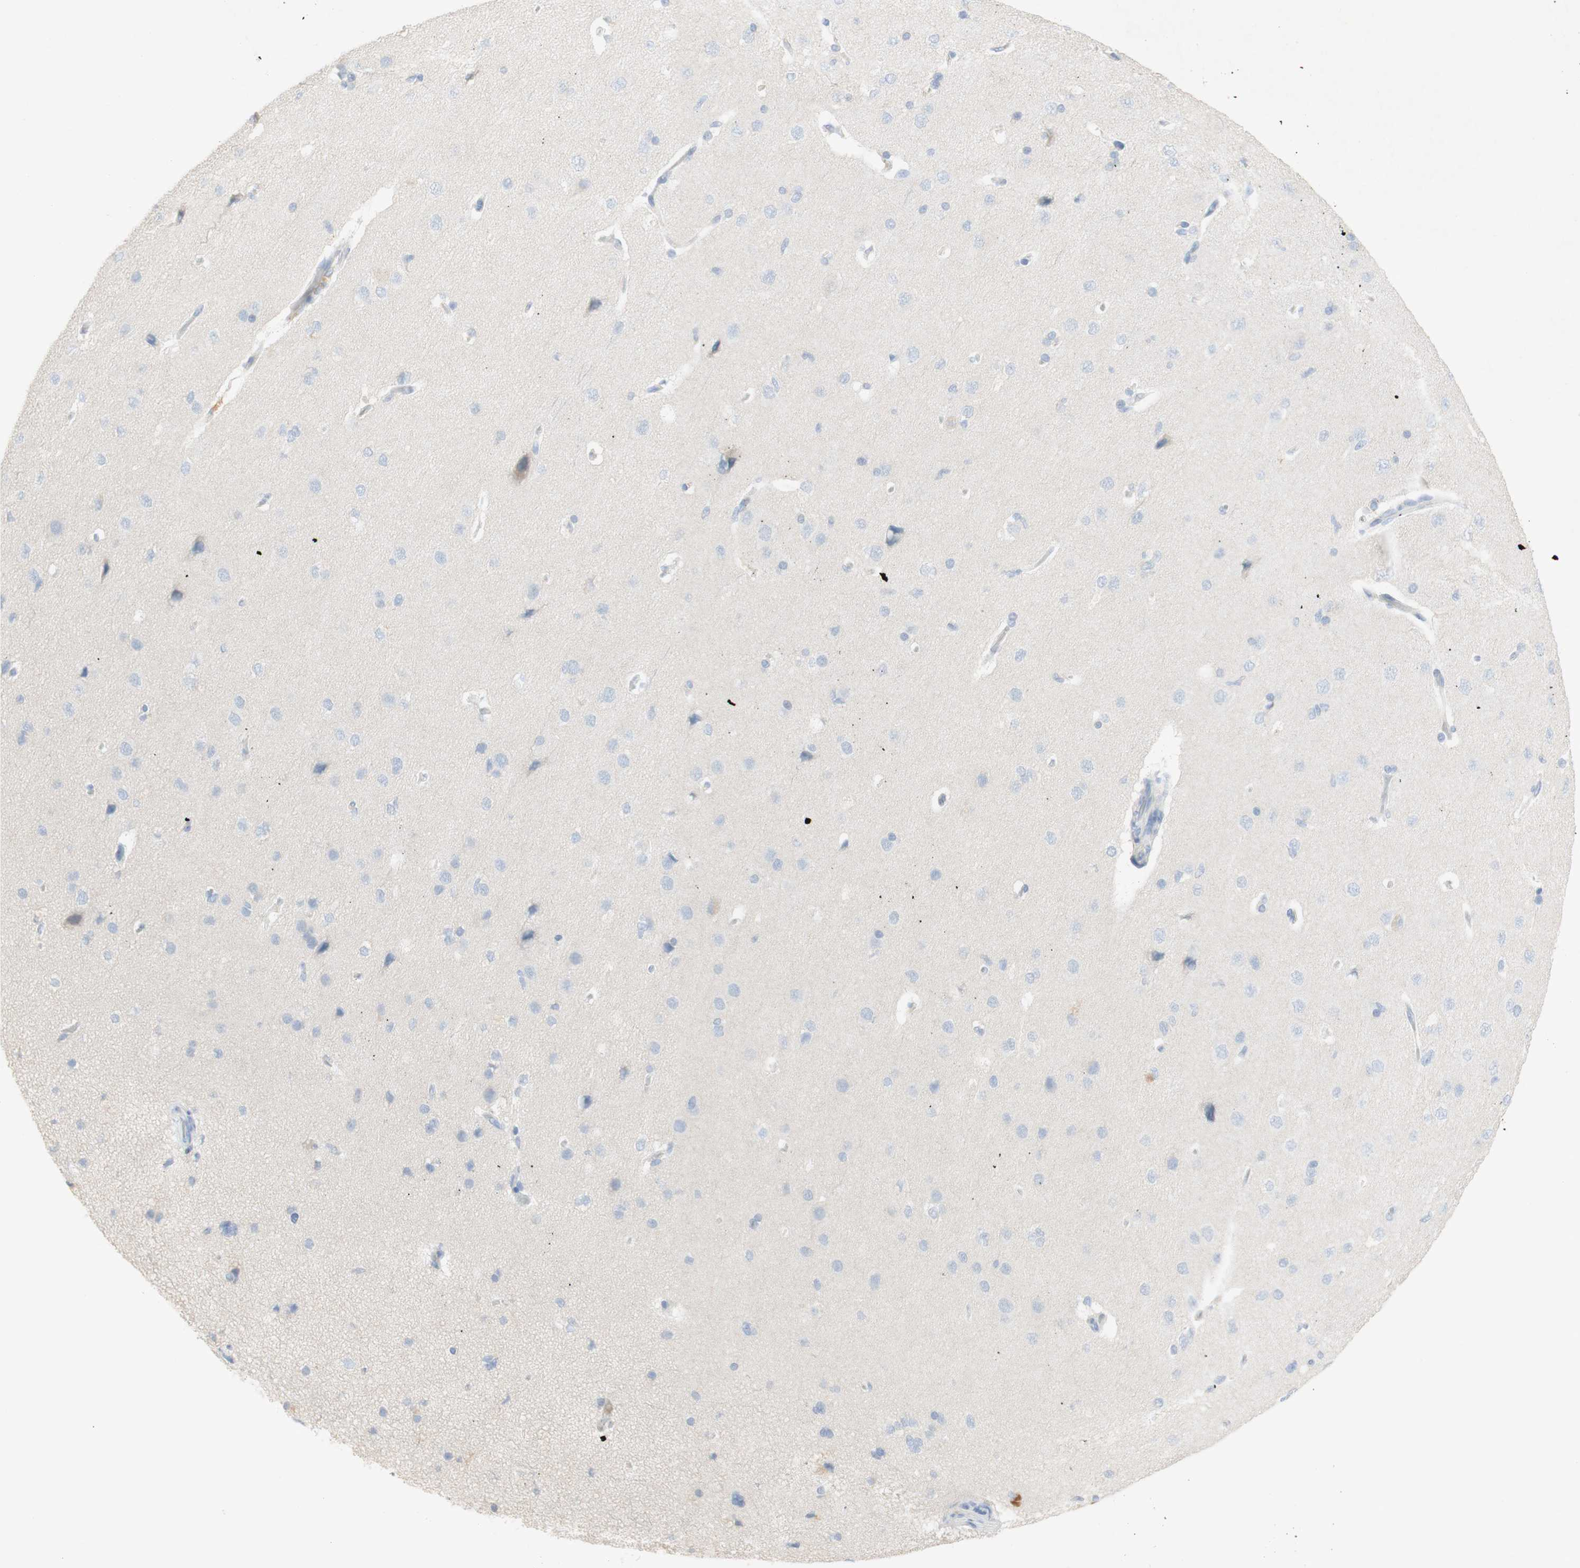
{"staining": {"intensity": "negative", "quantity": "none", "location": "none"}, "tissue": "cerebral cortex", "cell_type": "Endothelial cells", "image_type": "normal", "snomed": [{"axis": "morphology", "description": "Normal tissue, NOS"}, {"axis": "topography", "description": "Cerebral cortex"}], "caption": "Immunohistochemical staining of benign cerebral cortex exhibits no significant positivity in endothelial cells. The staining was performed using DAB to visualize the protein expression in brown, while the nuclei were stained in blue with hematoxylin (Magnification: 20x).", "gene": "EPO", "patient": {"sex": "male", "age": 62}}